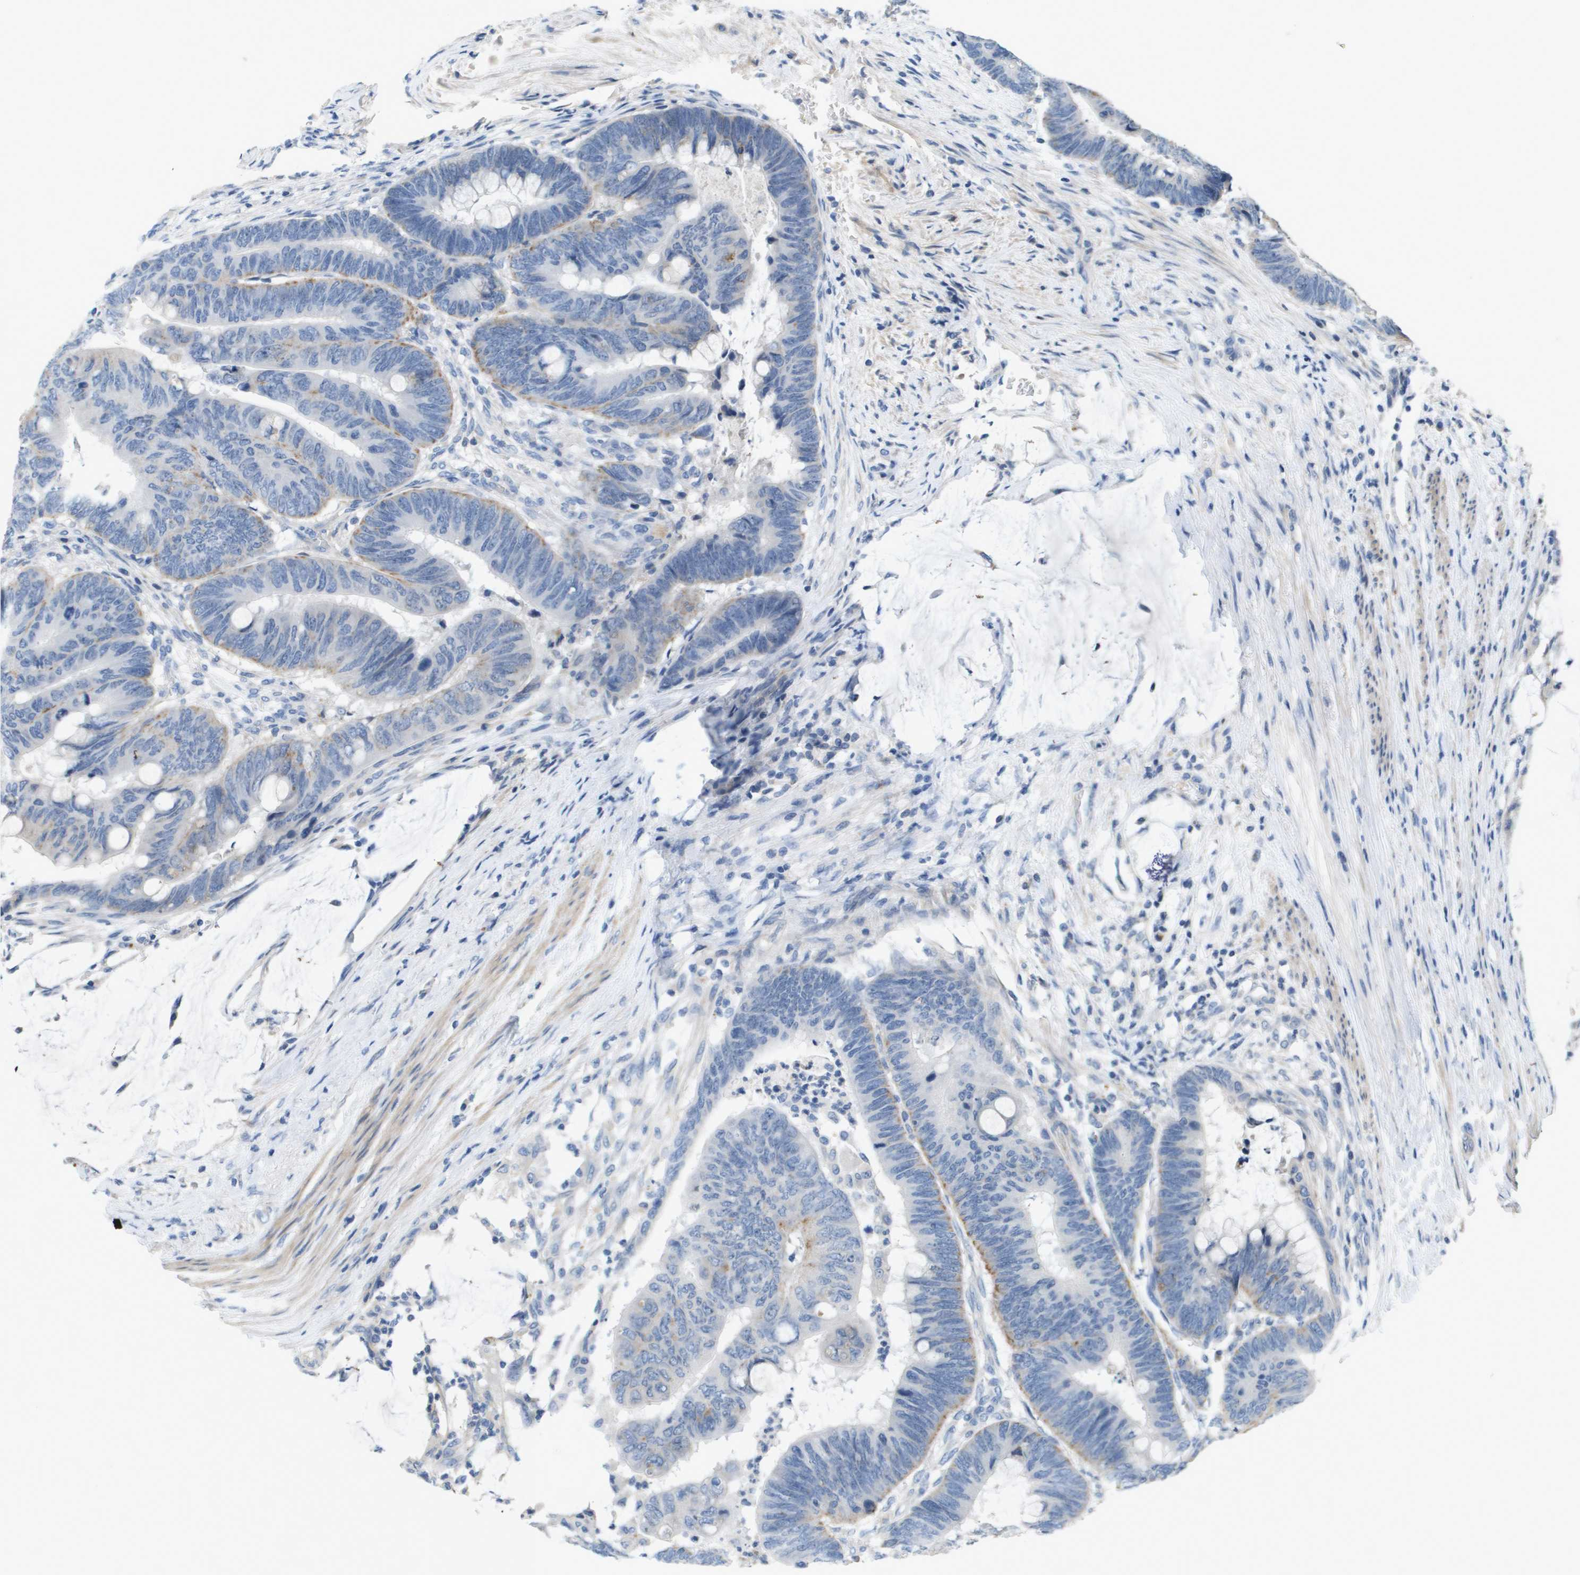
{"staining": {"intensity": "weak", "quantity": "<25%", "location": "cytoplasmic/membranous"}, "tissue": "colorectal cancer", "cell_type": "Tumor cells", "image_type": "cancer", "snomed": [{"axis": "morphology", "description": "Normal tissue, NOS"}, {"axis": "morphology", "description": "Adenocarcinoma, NOS"}, {"axis": "topography", "description": "Rectum"}], "caption": "Immunohistochemical staining of human adenocarcinoma (colorectal) shows no significant expression in tumor cells. Nuclei are stained in blue.", "gene": "B3GNT5", "patient": {"sex": "male", "age": 92}}